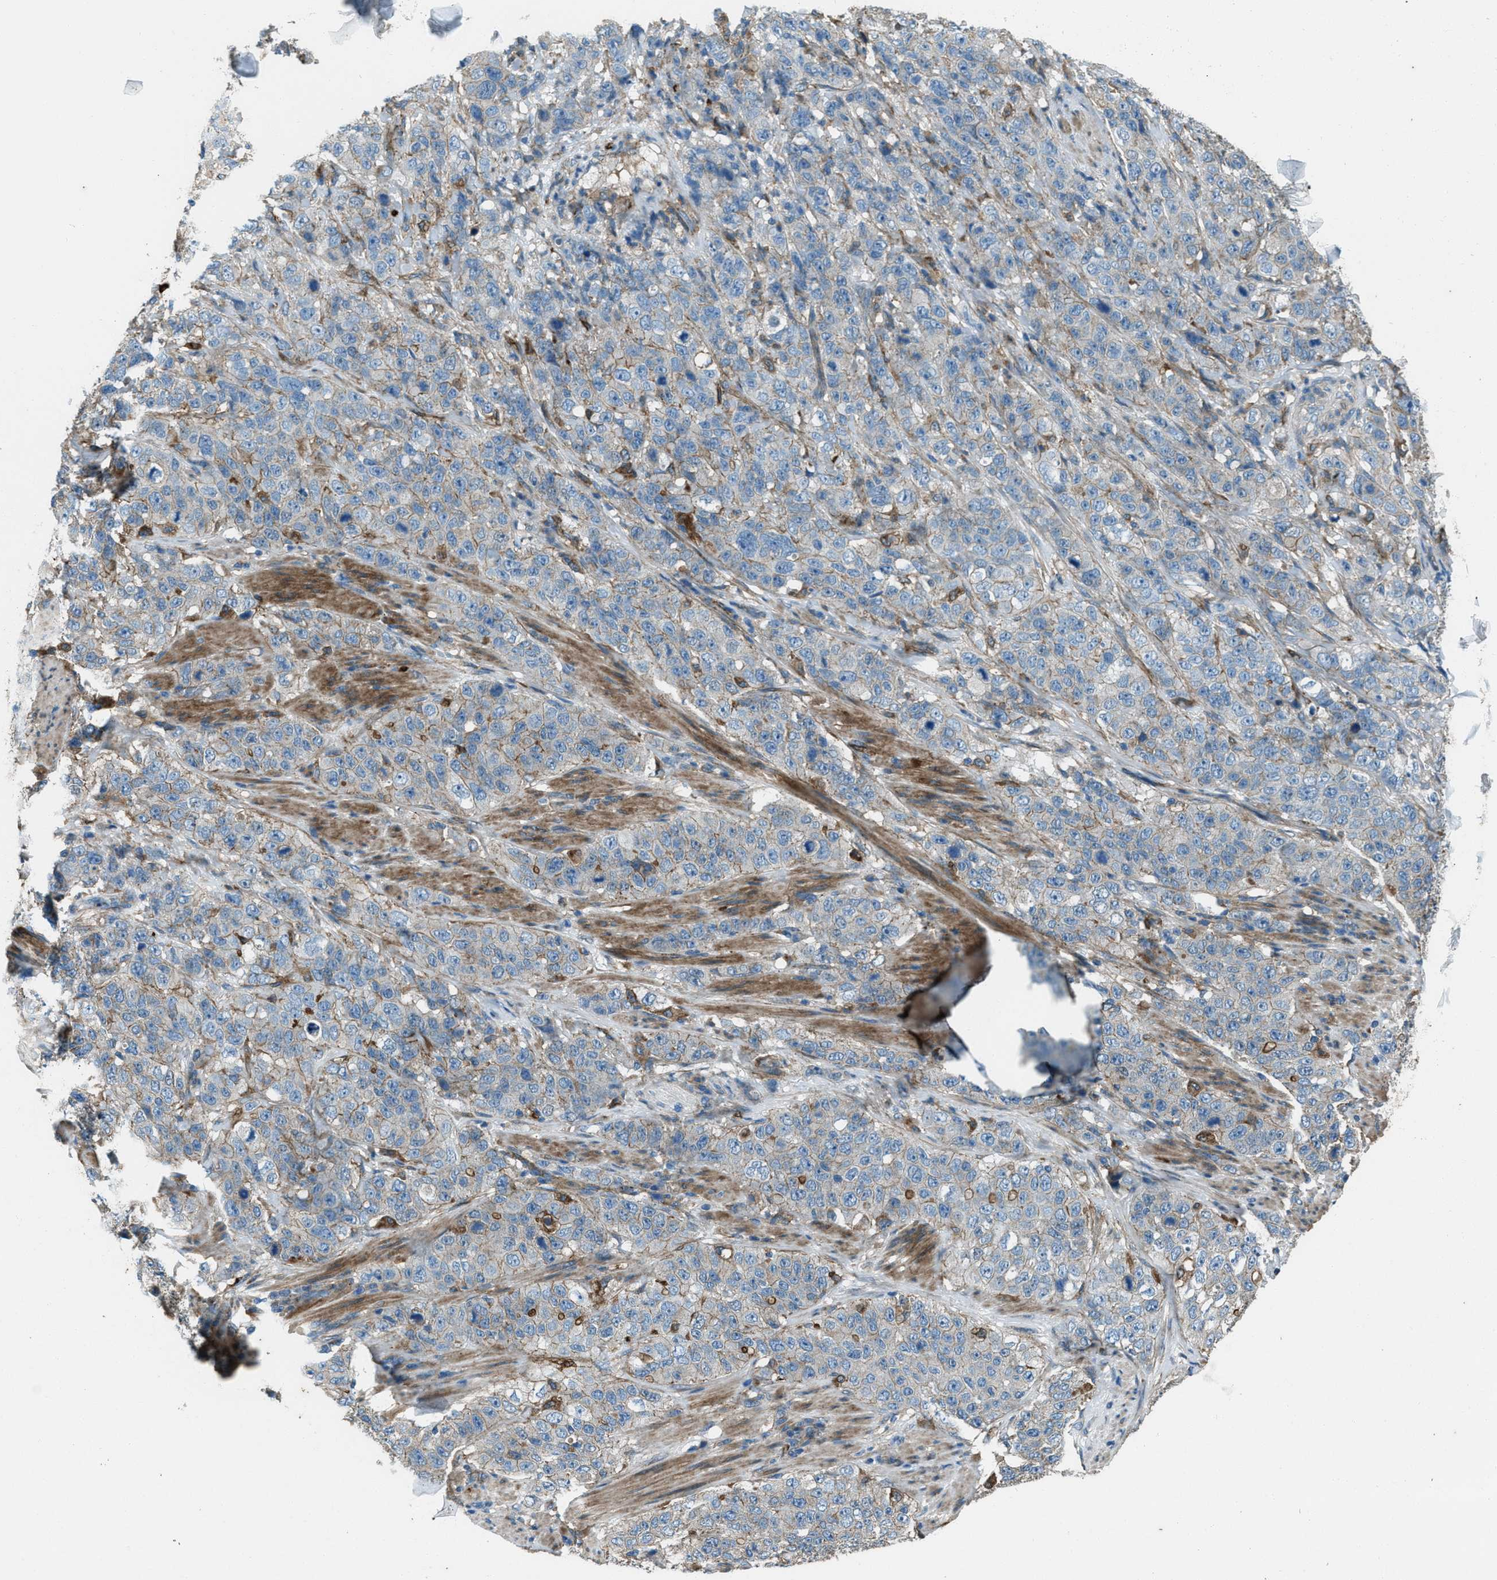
{"staining": {"intensity": "moderate", "quantity": "<25%", "location": "cytoplasmic/membranous"}, "tissue": "stomach cancer", "cell_type": "Tumor cells", "image_type": "cancer", "snomed": [{"axis": "morphology", "description": "Adenocarcinoma, NOS"}, {"axis": "topography", "description": "Stomach"}], "caption": "An image showing moderate cytoplasmic/membranous positivity in about <25% of tumor cells in stomach cancer, as visualized by brown immunohistochemical staining.", "gene": "SVIL", "patient": {"sex": "male", "age": 48}}